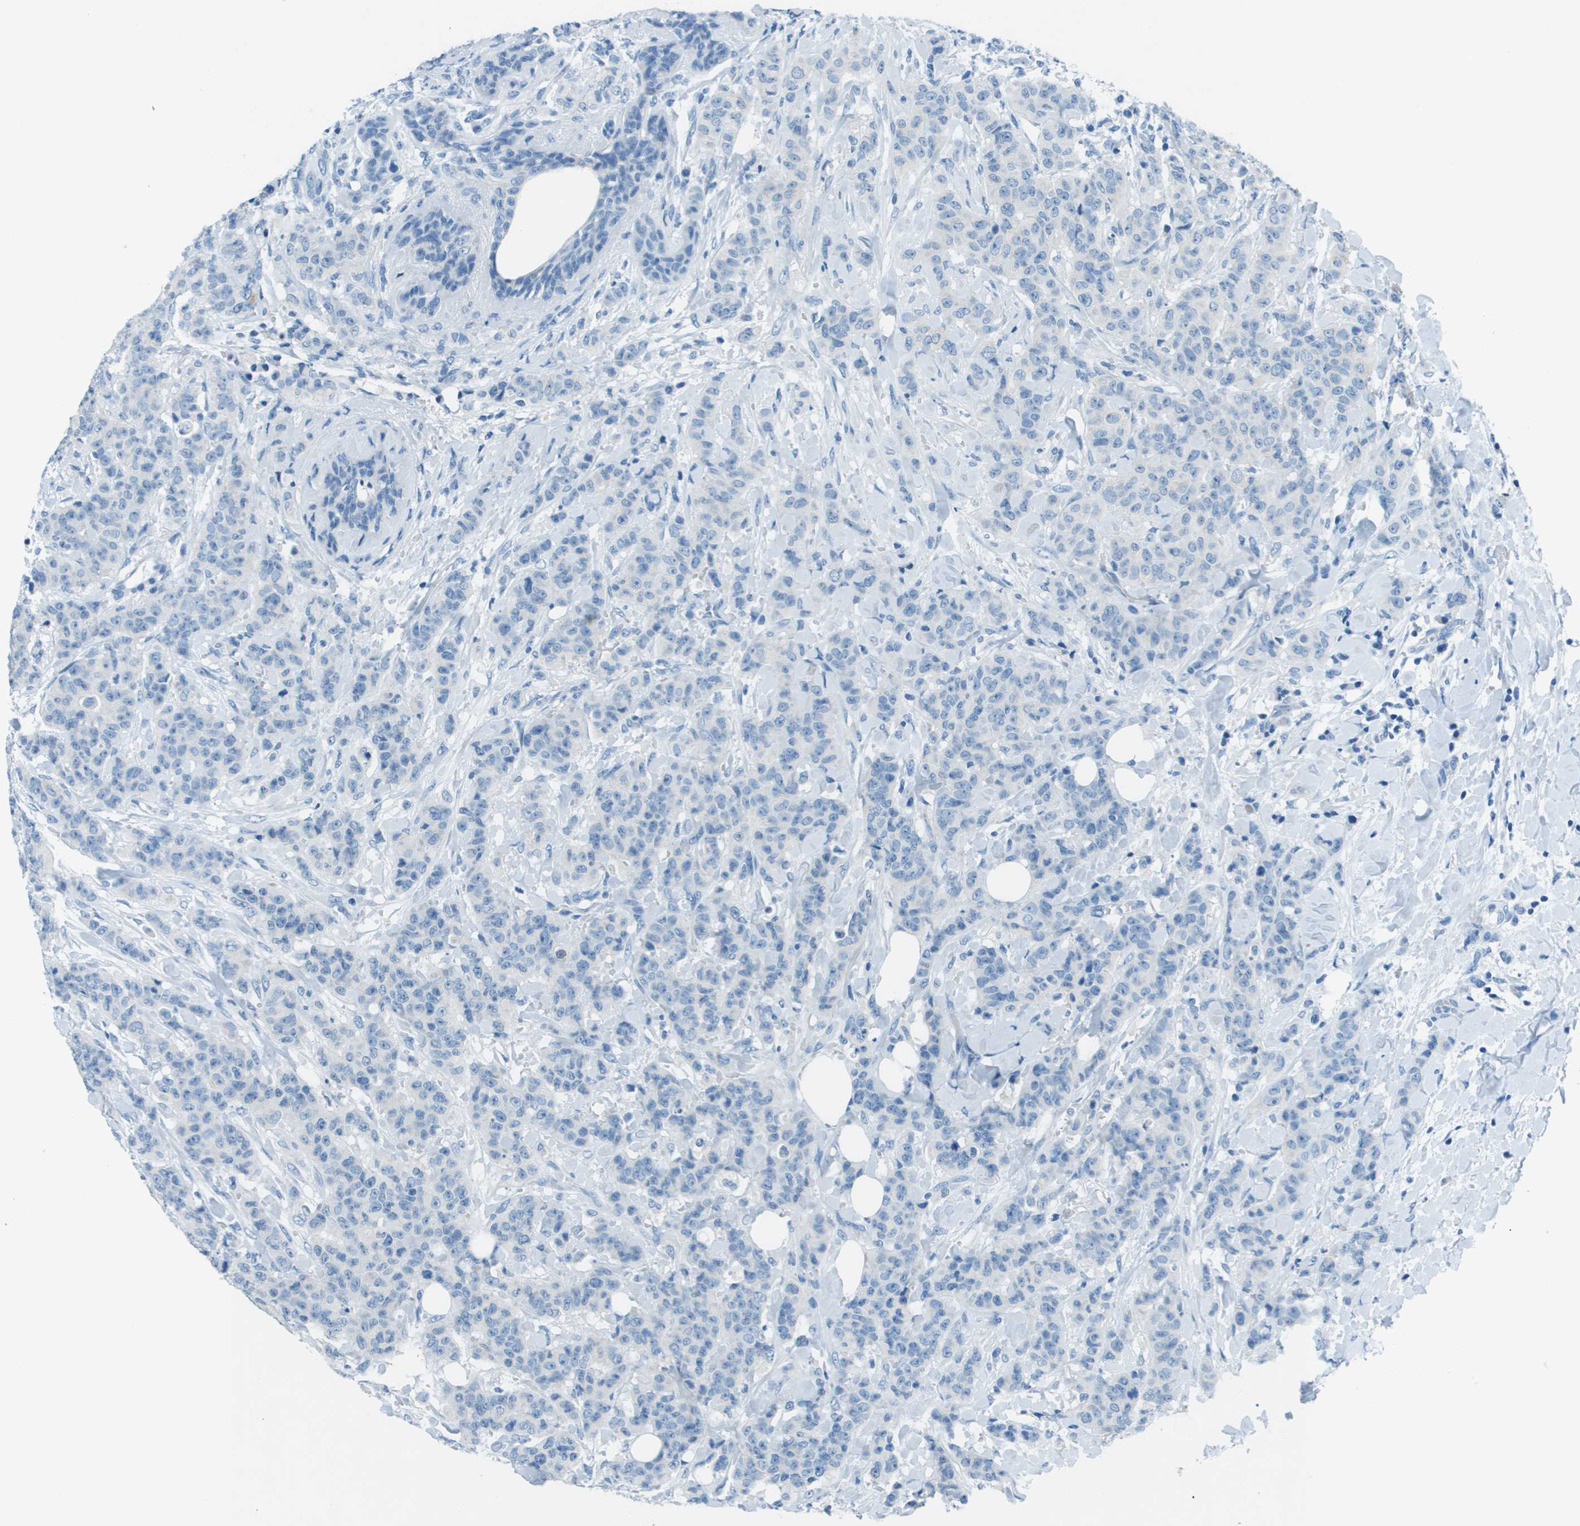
{"staining": {"intensity": "negative", "quantity": "none", "location": "none"}, "tissue": "breast cancer", "cell_type": "Tumor cells", "image_type": "cancer", "snomed": [{"axis": "morphology", "description": "Normal tissue, NOS"}, {"axis": "morphology", "description": "Duct carcinoma"}, {"axis": "topography", "description": "Breast"}], "caption": "Immunohistochemistry photomicrograph of human infiltrating ductal carcinoma (breast) stained for a protein (brown), which displays no staining in tumor cells. (Brightfield microscopy of DAB (3,3'-diaminobenzidine) immunohistochemistry at high magnification).", "gene": "SLC16A10", "patient": {"sex": "female", "age": 40}}